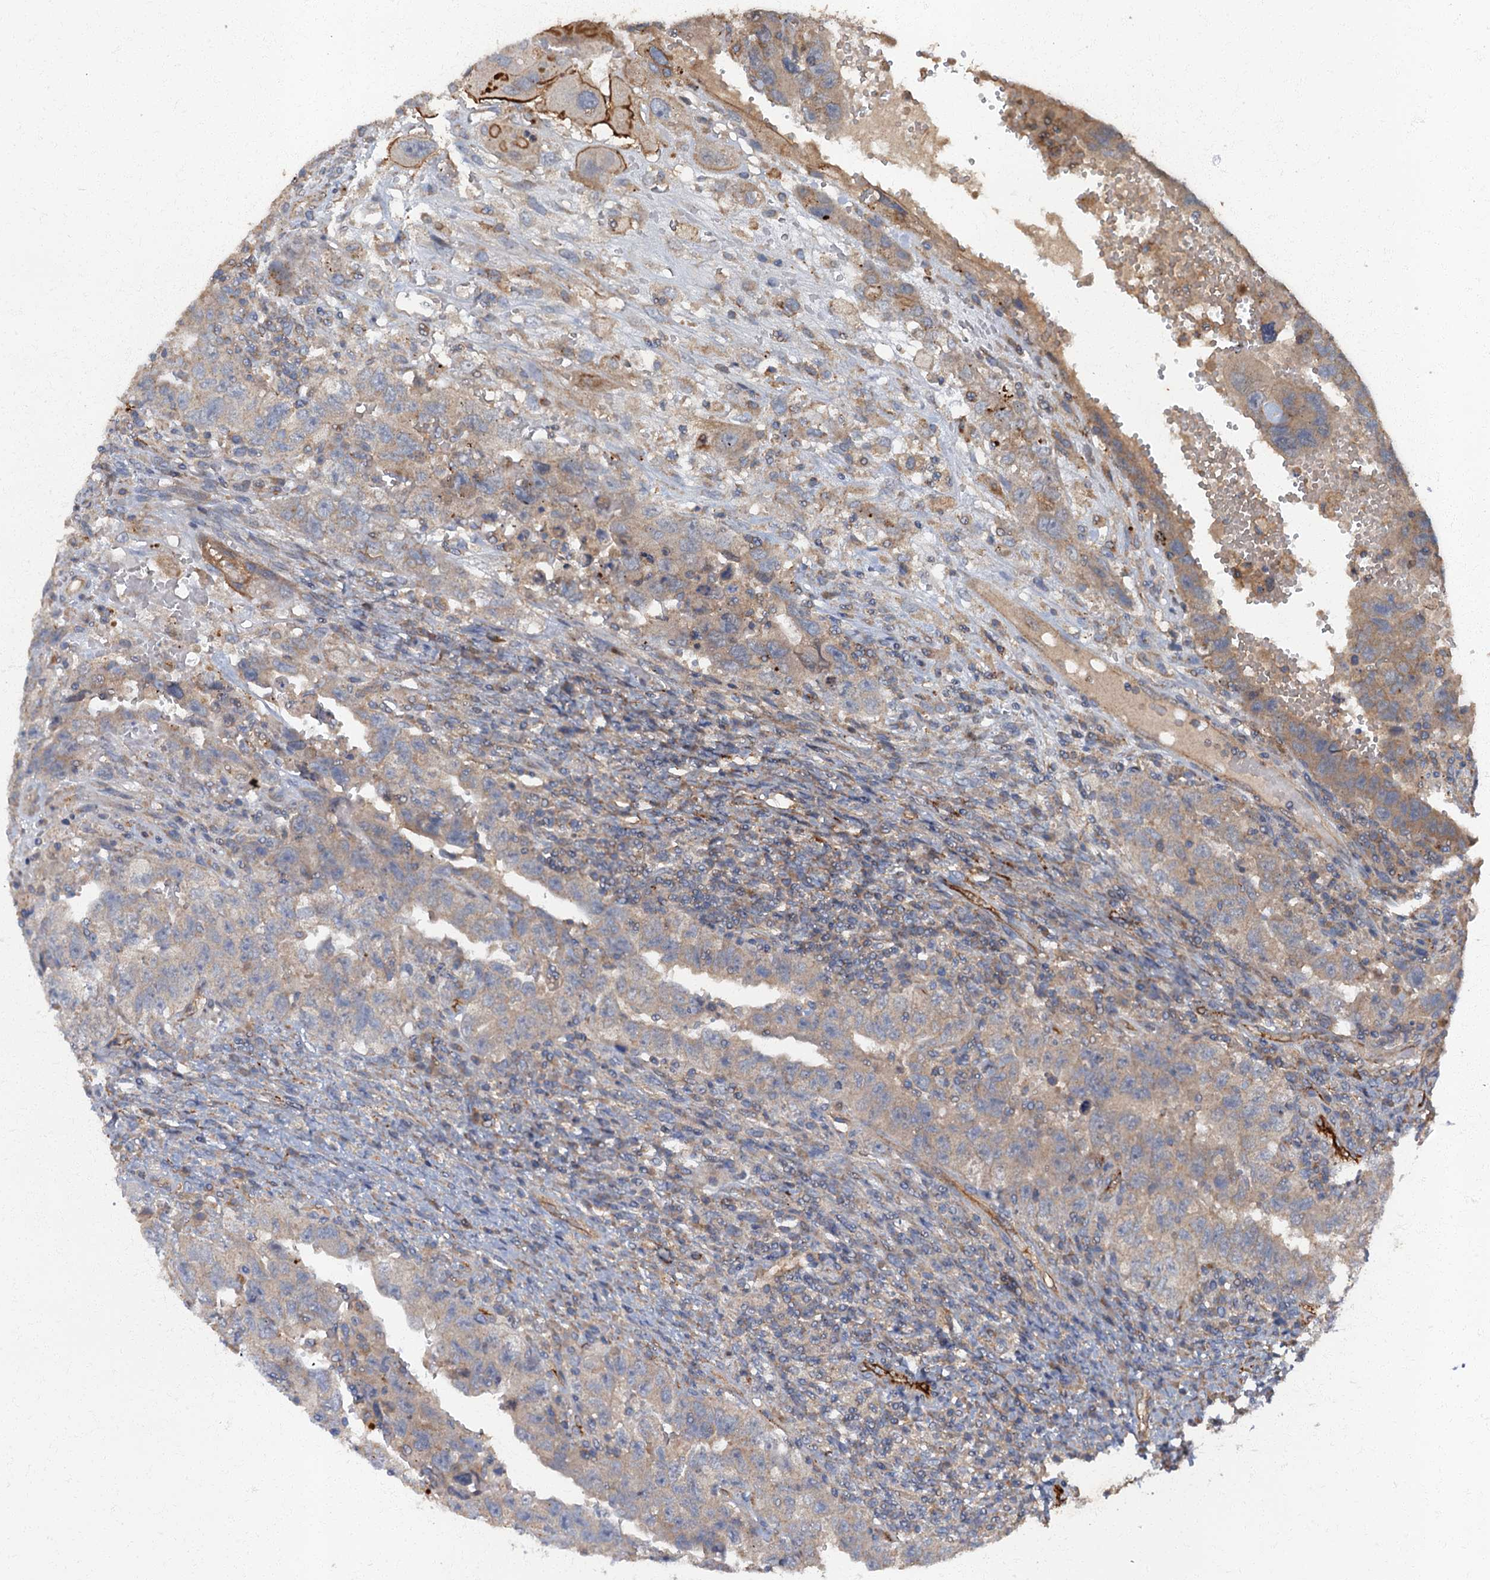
{"staining": {"intensity": "weak", "quantity": "25%-75%", "location": "cytoplasmic/membranous"}, "tissue": "testis cancer", "cell_type": "Tumor cells", "image_type": "cancer", "snomed": [{"axis": "morphology", "description": "Carcinoma, Embryonal, NOS"}, {"axis": "topography", "description": "Testis"}], "caption": "Weak cytoplasmic/membranous protein staining is present in about 25%-75% of tumor cells in testis cancer. (DAB (3,3'-diaminobenzidine) = brown stain, brightfield microscopy at high magnification).", "gene": "ARL11", "patient": {"sex": "male", "age": 26}}